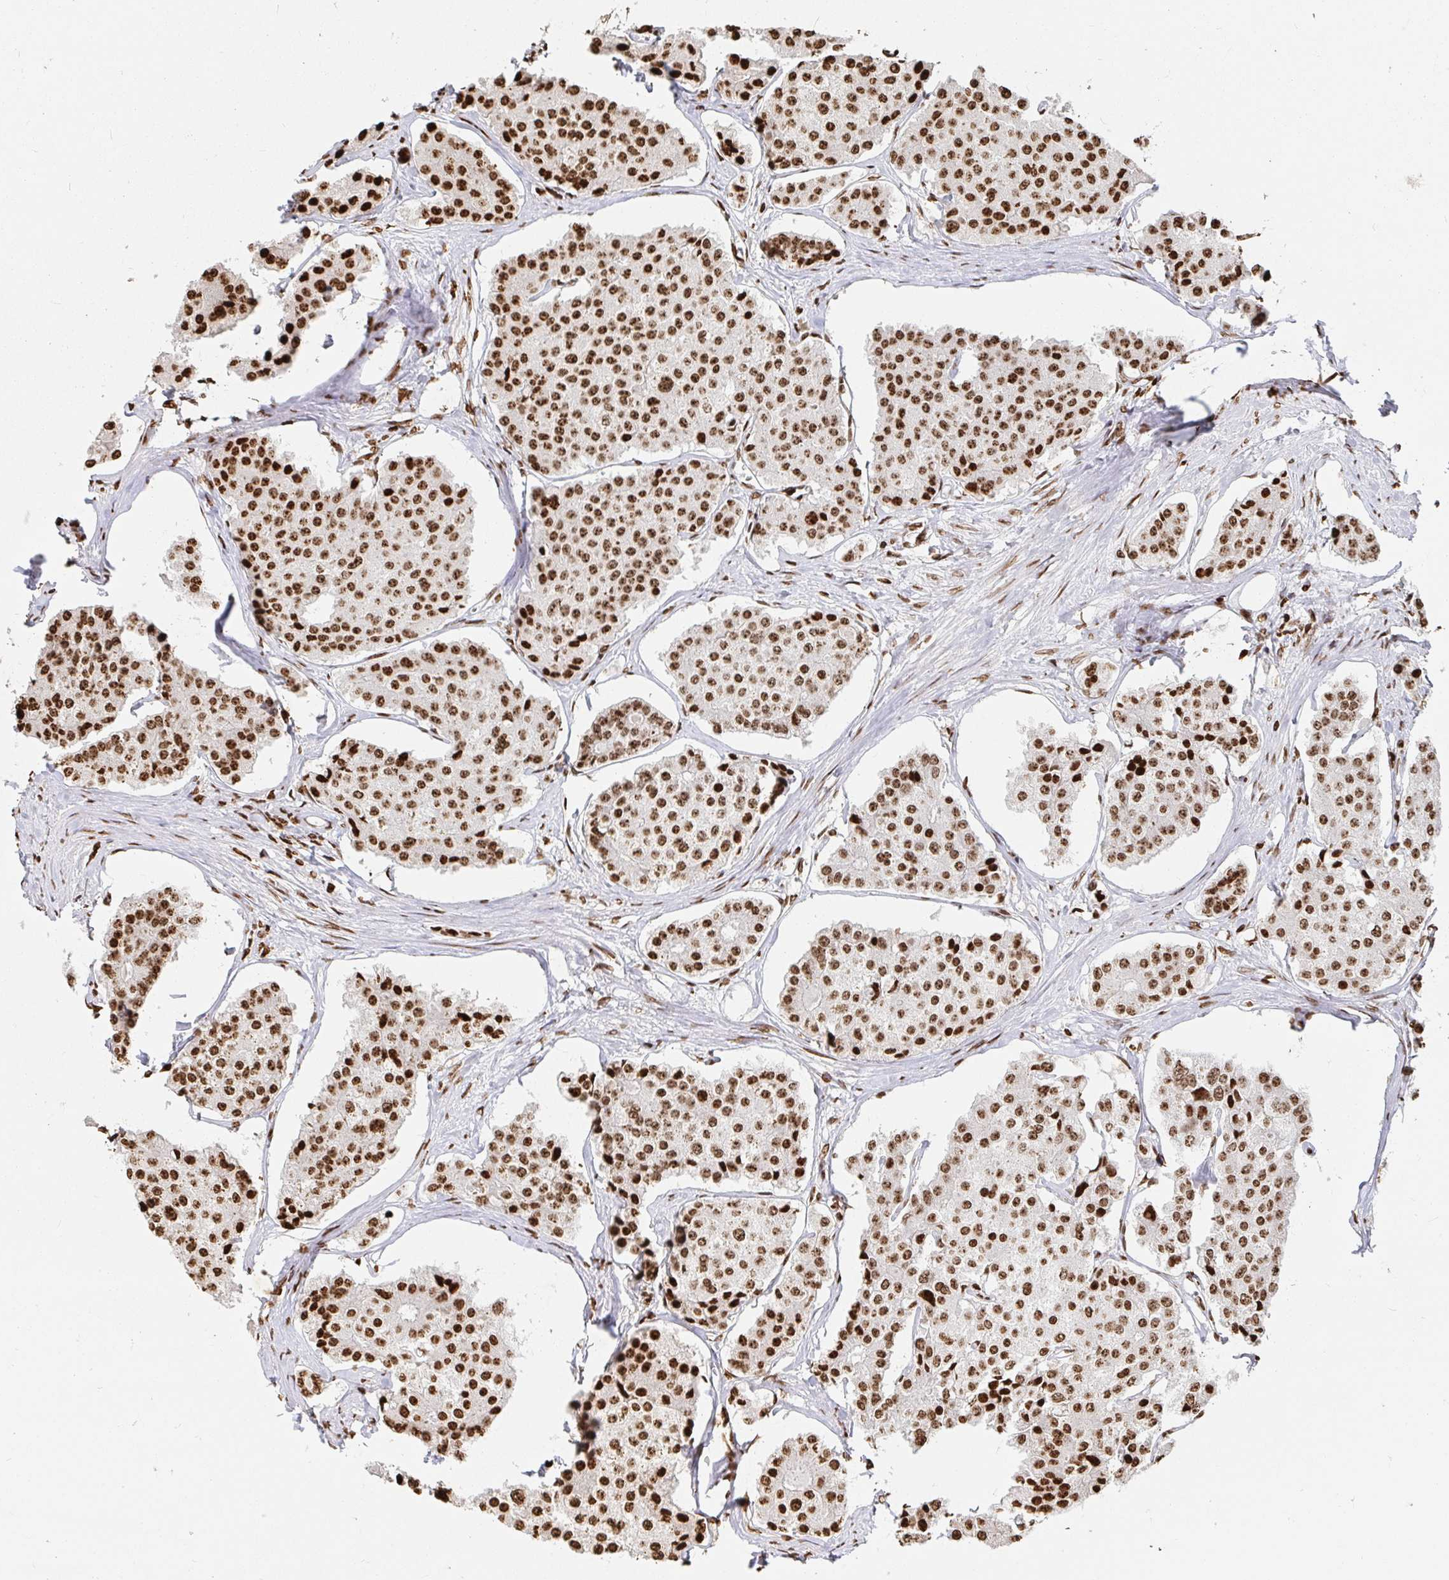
{"staining": {"intensity": "strong", "quantity": ">75%", "location": "nuclear"}, "tissue": "carcinoid", "cell_type": "Tumor cells", "image_type": "cancer", "snomed": [{"axis": "morphology", "description": "Carcinoid, malignant, NOS"}, {"axis": "topography", "description": "Small intestine"}], "caption": "Strong nuclear protein positivity is appreciated in about >75% of tumor cells in carcinoid.", "gene": "H2BC5", "patient": {"sex": "female", "age": 65}}